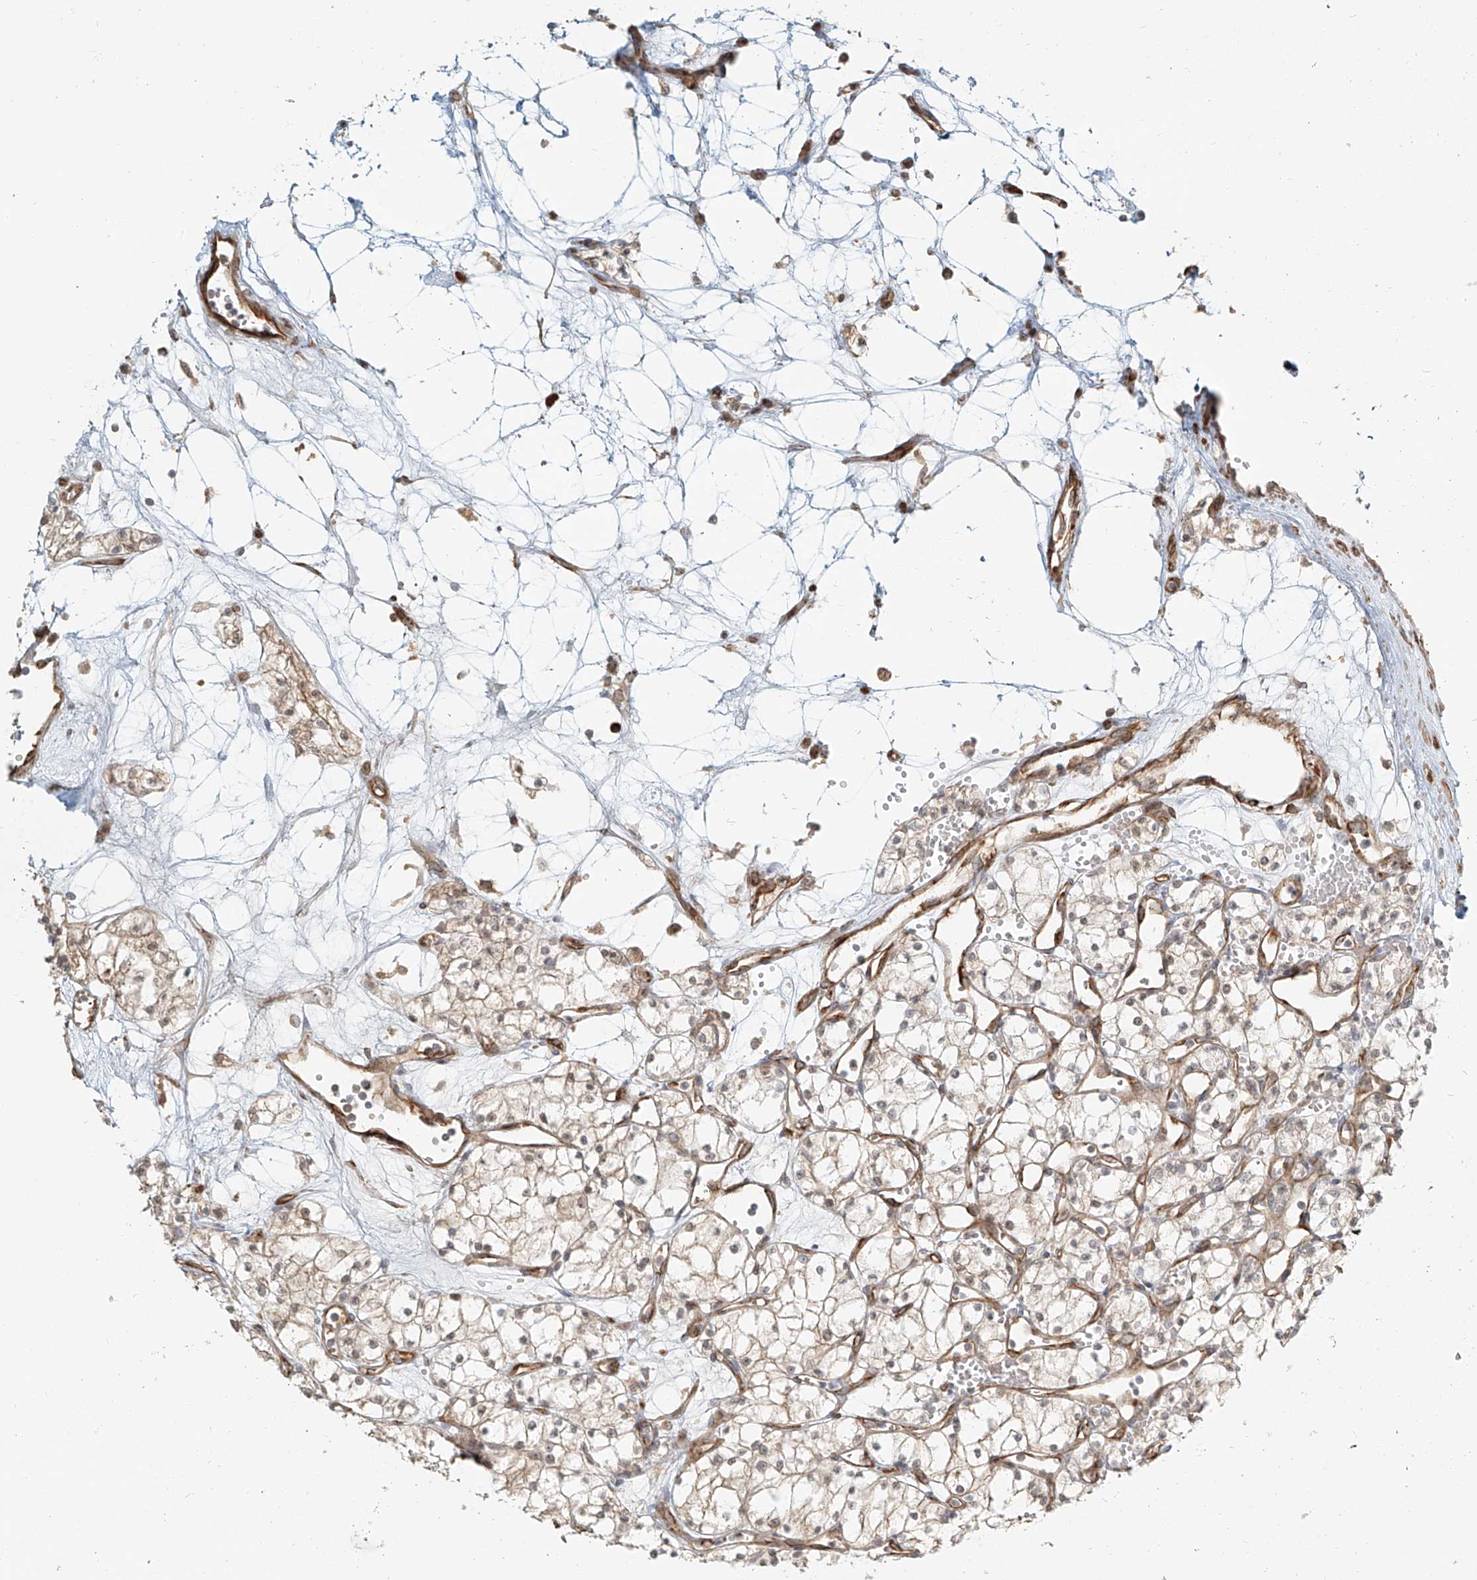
{"staining": {"intensity": "weak", "quantity": "<25%", "location": "cytoplasmic/membranous"}, "tissue": "renal cancer", "cell_type": "Tumor cells", "image_type": "cancer", "snomed": [{"axis": "morphology", "description": "Adenocarcinoma, NOS"}, {"axis": "topography", "description": "Kidney"}], "caption": "The histopathology image displays no staining of tumor cells in renal adenocarcinoma.", "gene": "UBE2K", "patient": {"sex": "male", "age": 59}}